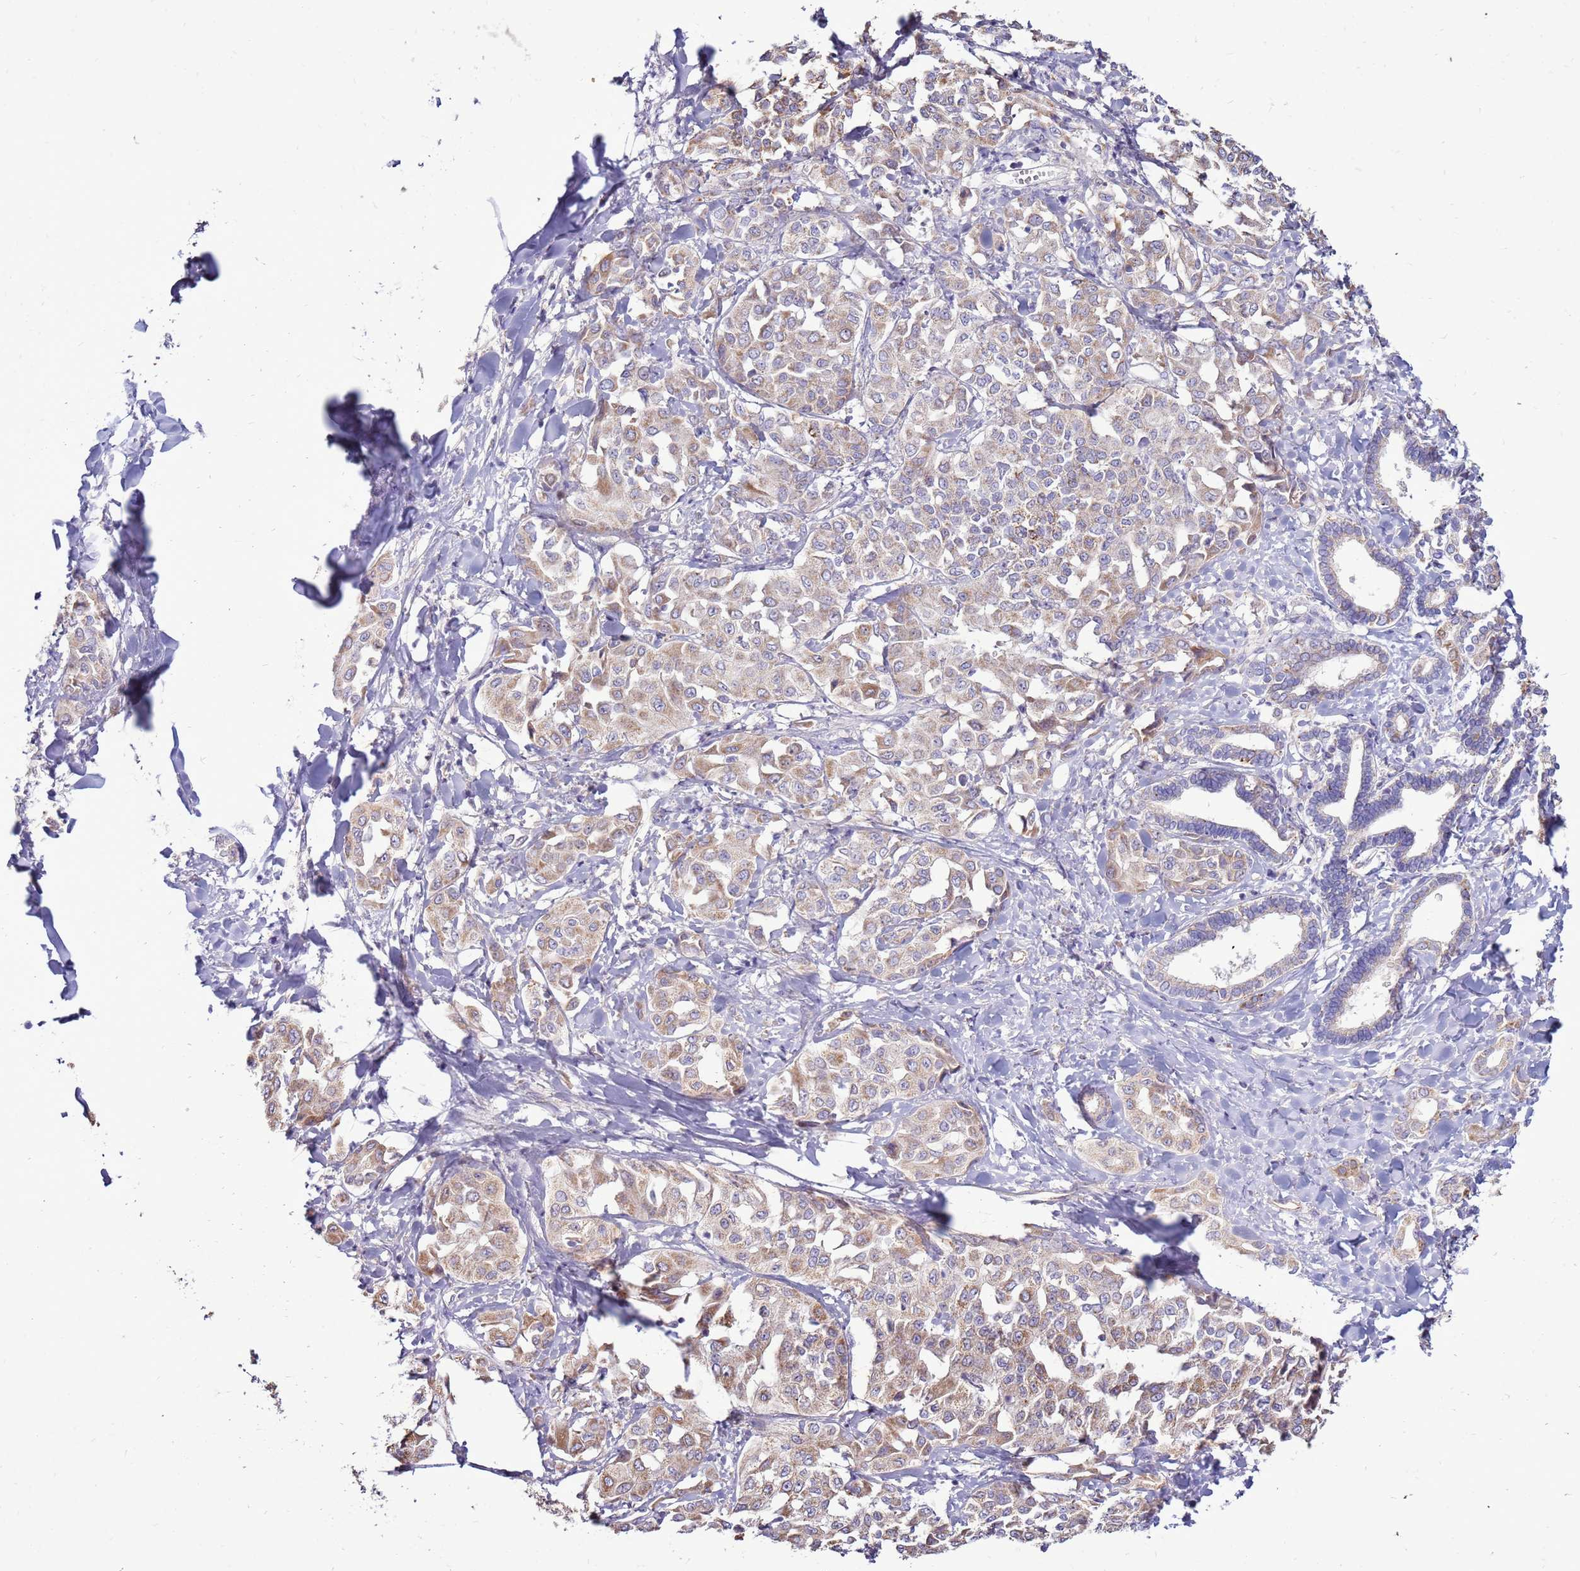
{"staining": {"intensity": "weak", "quantity": ">75%", "location": "cytoplasmic/membranous"}, "tissue": "liver cancer", "cell_type": "Tumor cells", "image_type": "cancer", "snomed": [{"axis": "morphology", "description": "Cholangiocarcinoma"}, {"axis": "topography", "description": "Liver"}], "caption": "DAB (3,3'-diaminobenzidine) immunohistochemical staining of human liver cancer reveals weak cytoplasmic/membranous protein staining in about >75% of tumor cells.", "gene": "TRAPPC4", "patient": {"sex": "female", "age": 77}}